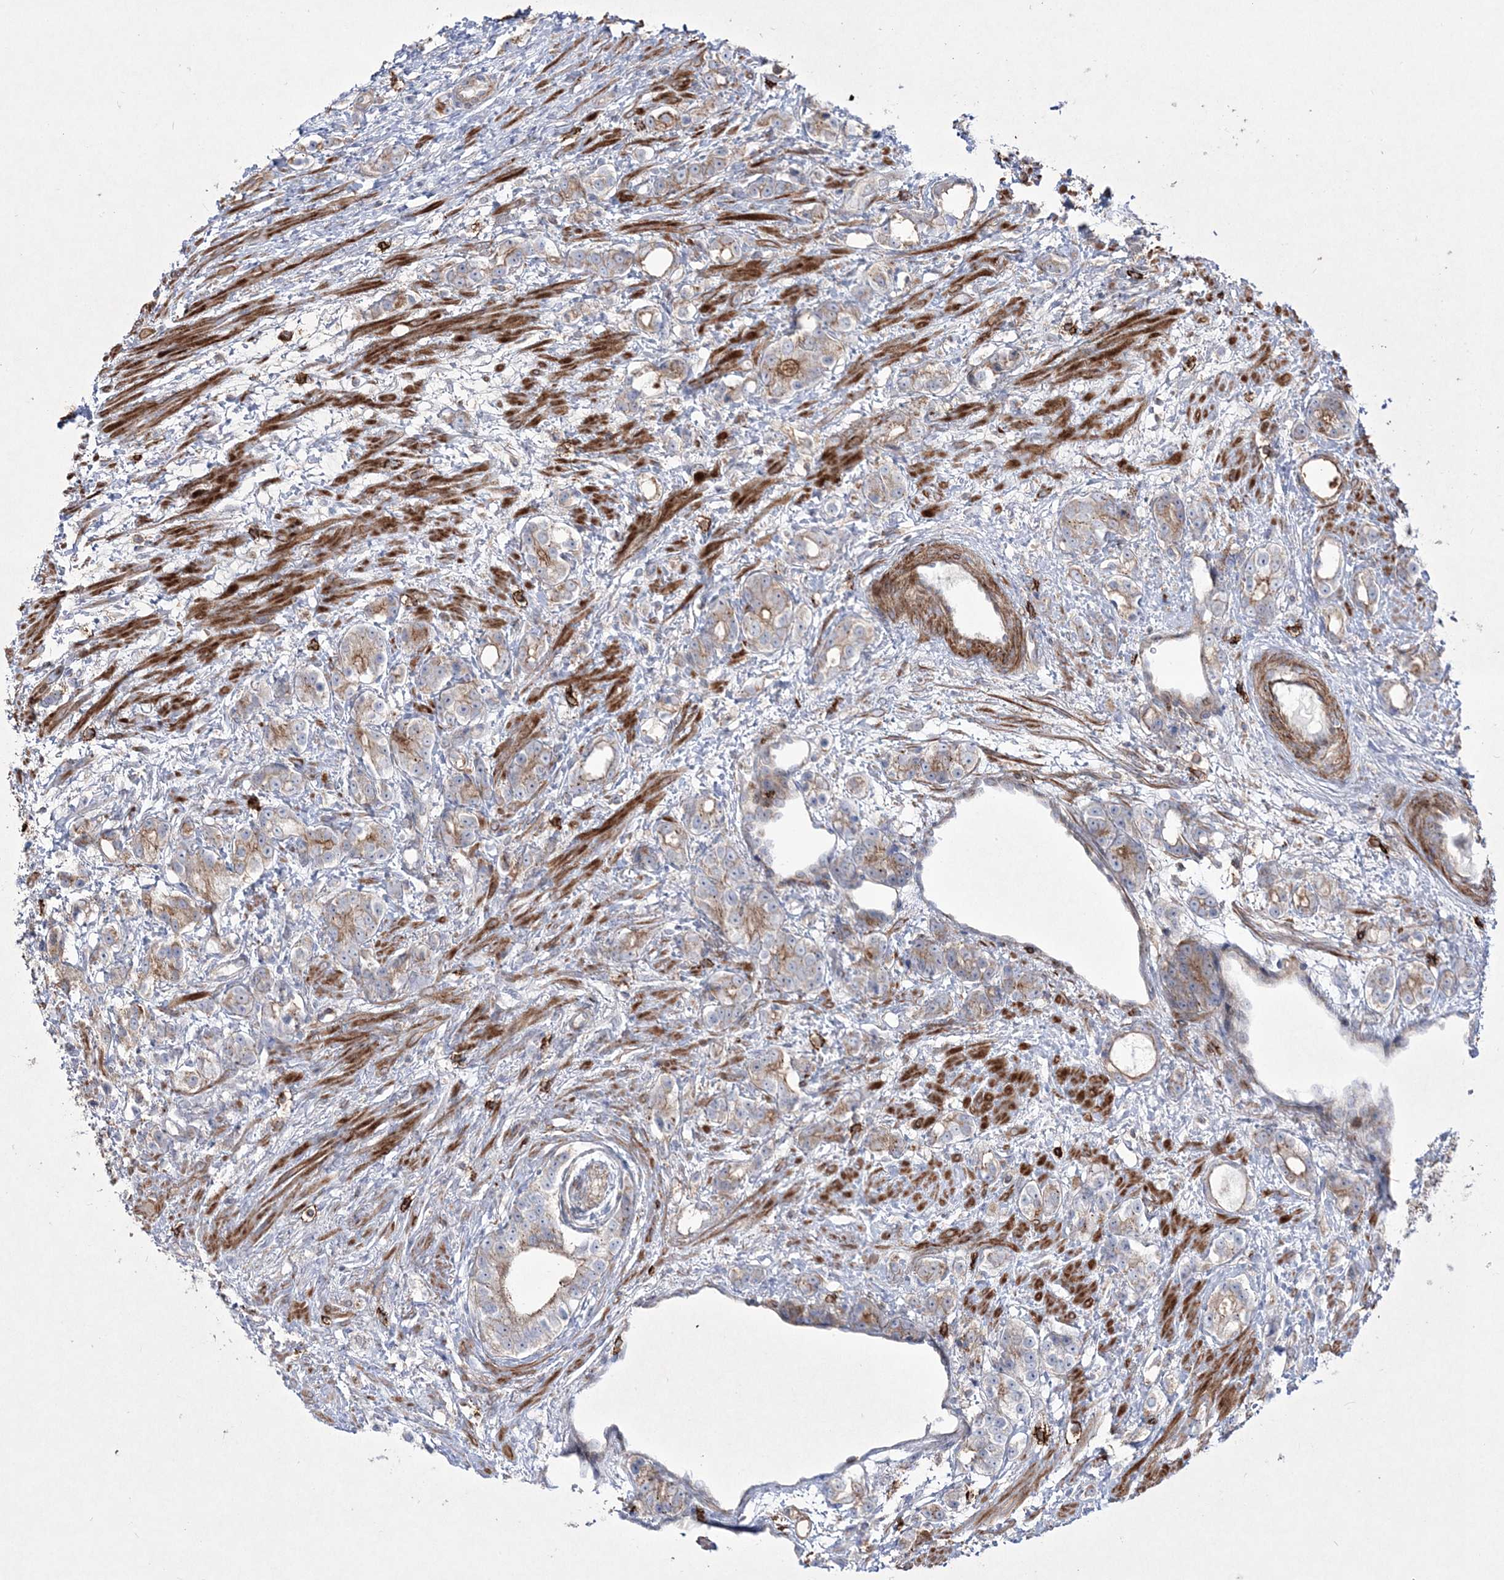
{"staining": {"intensity": "moderate", "quantity": "<25%", "location": "cytoplasmic/membranous"}, "tissue": "prostate cancer", "cell_type": "Tumor cells", "image_type": "cancer", "snomed": [{"axis": "morphology", "description": "Adenocarcinoma, High grade"}, {"axis": "topography", "description": "Prostate"}], "caption": "Immunohistochemical staining of prostate cancer displays moderate cytoplasmic/membranous protein positivity in approximately <25% of tumor cells. (DAB = brown stain, brightfield microscopy at high magnification).", "gene": "RICTOR", "patient": {"sex": "male", "age": 63}}